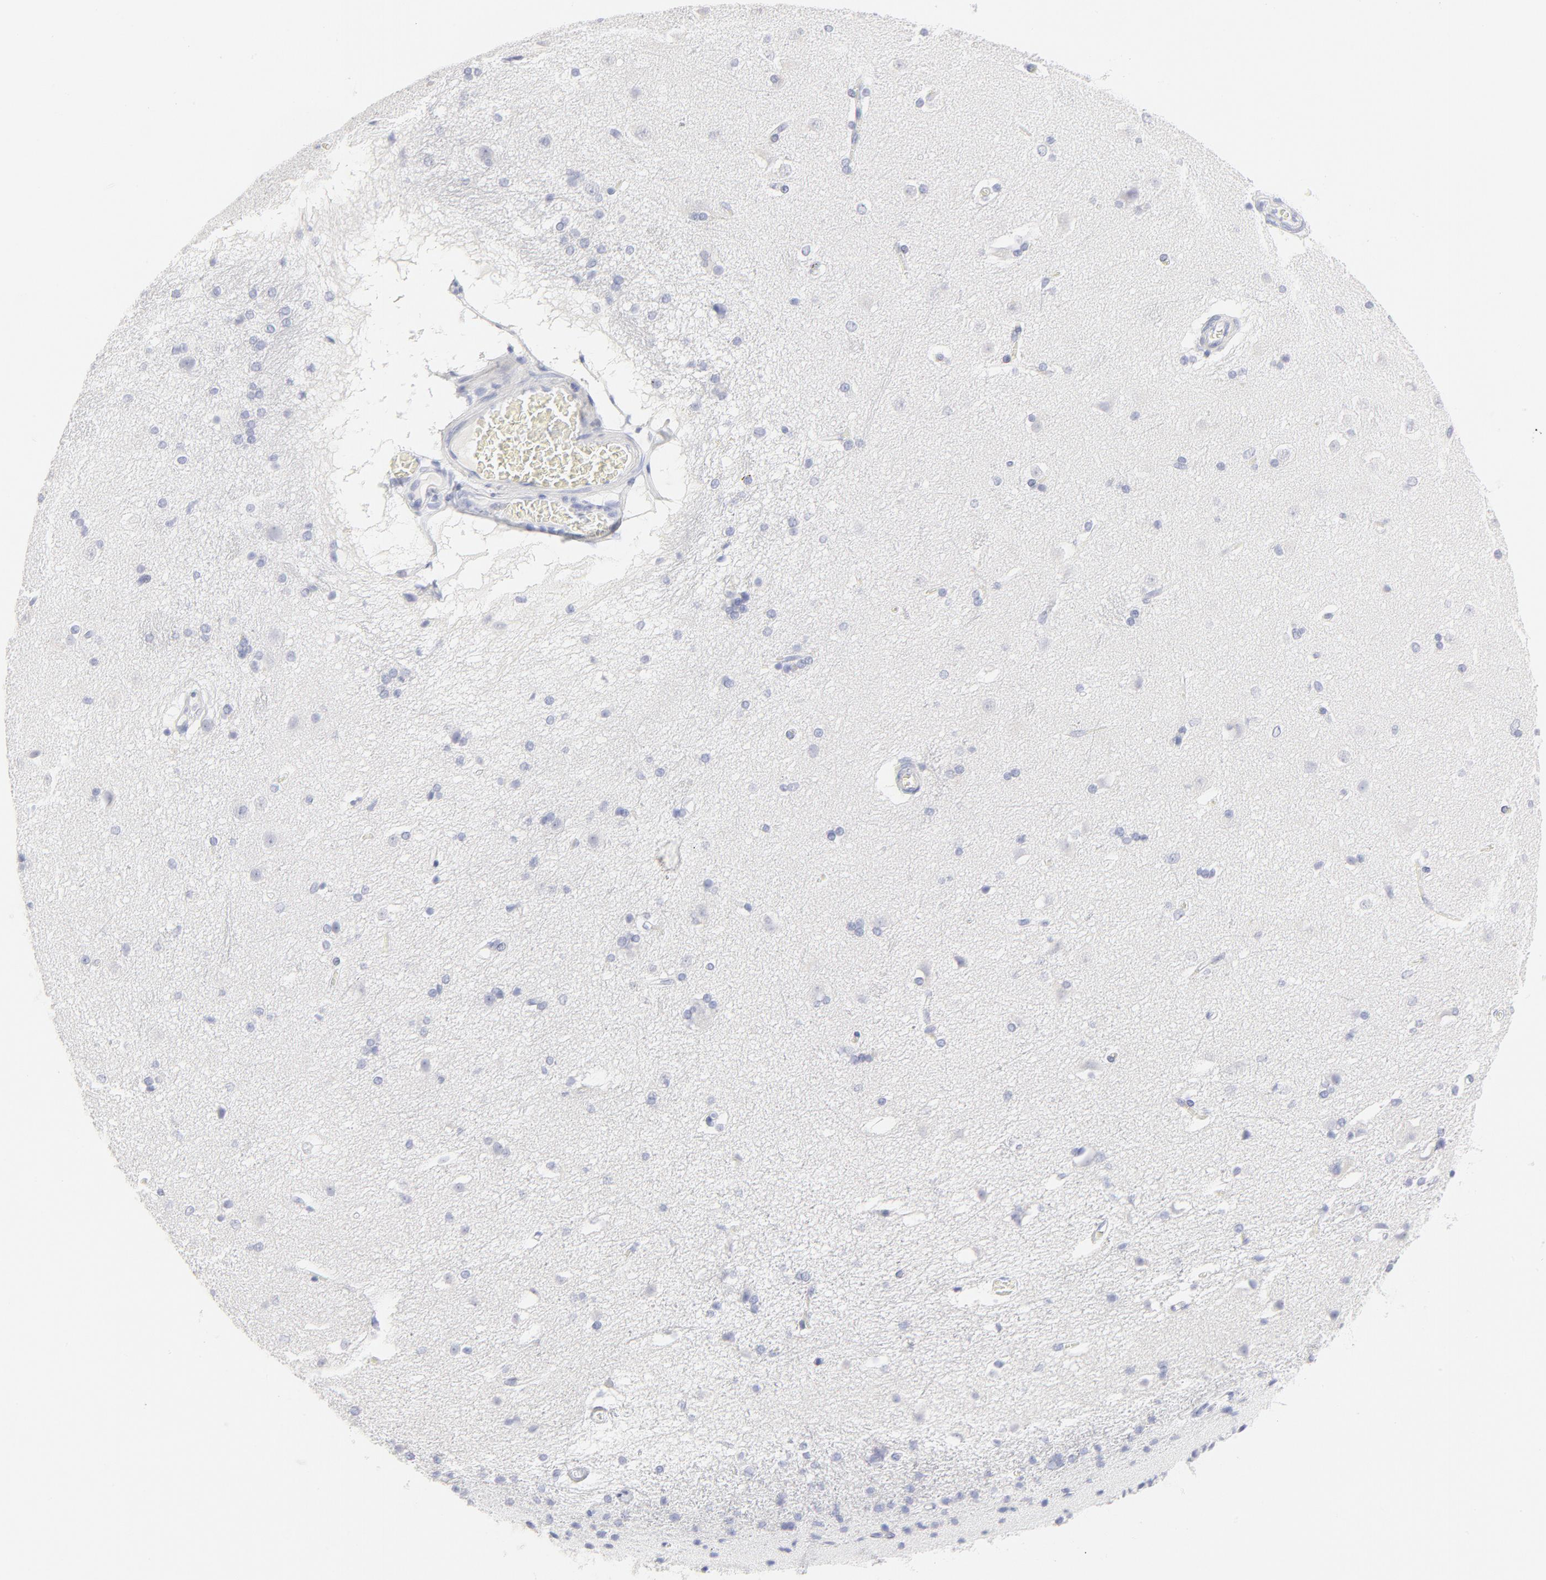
{"staining": {"intensity": "negative", "quantity": "none", "location": "none"}, "tissue": "caudate", "cell_type": "Glial cells", "image_type": "normal", "snomed": [{"axis": "morphology", "description": "Normal tissue, NOS"}, {"axis": "topography", "description": "Lateral ventricle wall"}], "caption": "IHC of unremarkable human caudate displays no positivity in glial cells. (DAB (3,3'-diaminobenzidine) immunohistochemistry with hematoxylin counter stain).", "gene": "ELF3", "patient": {"sex": "female", "age": 19}}